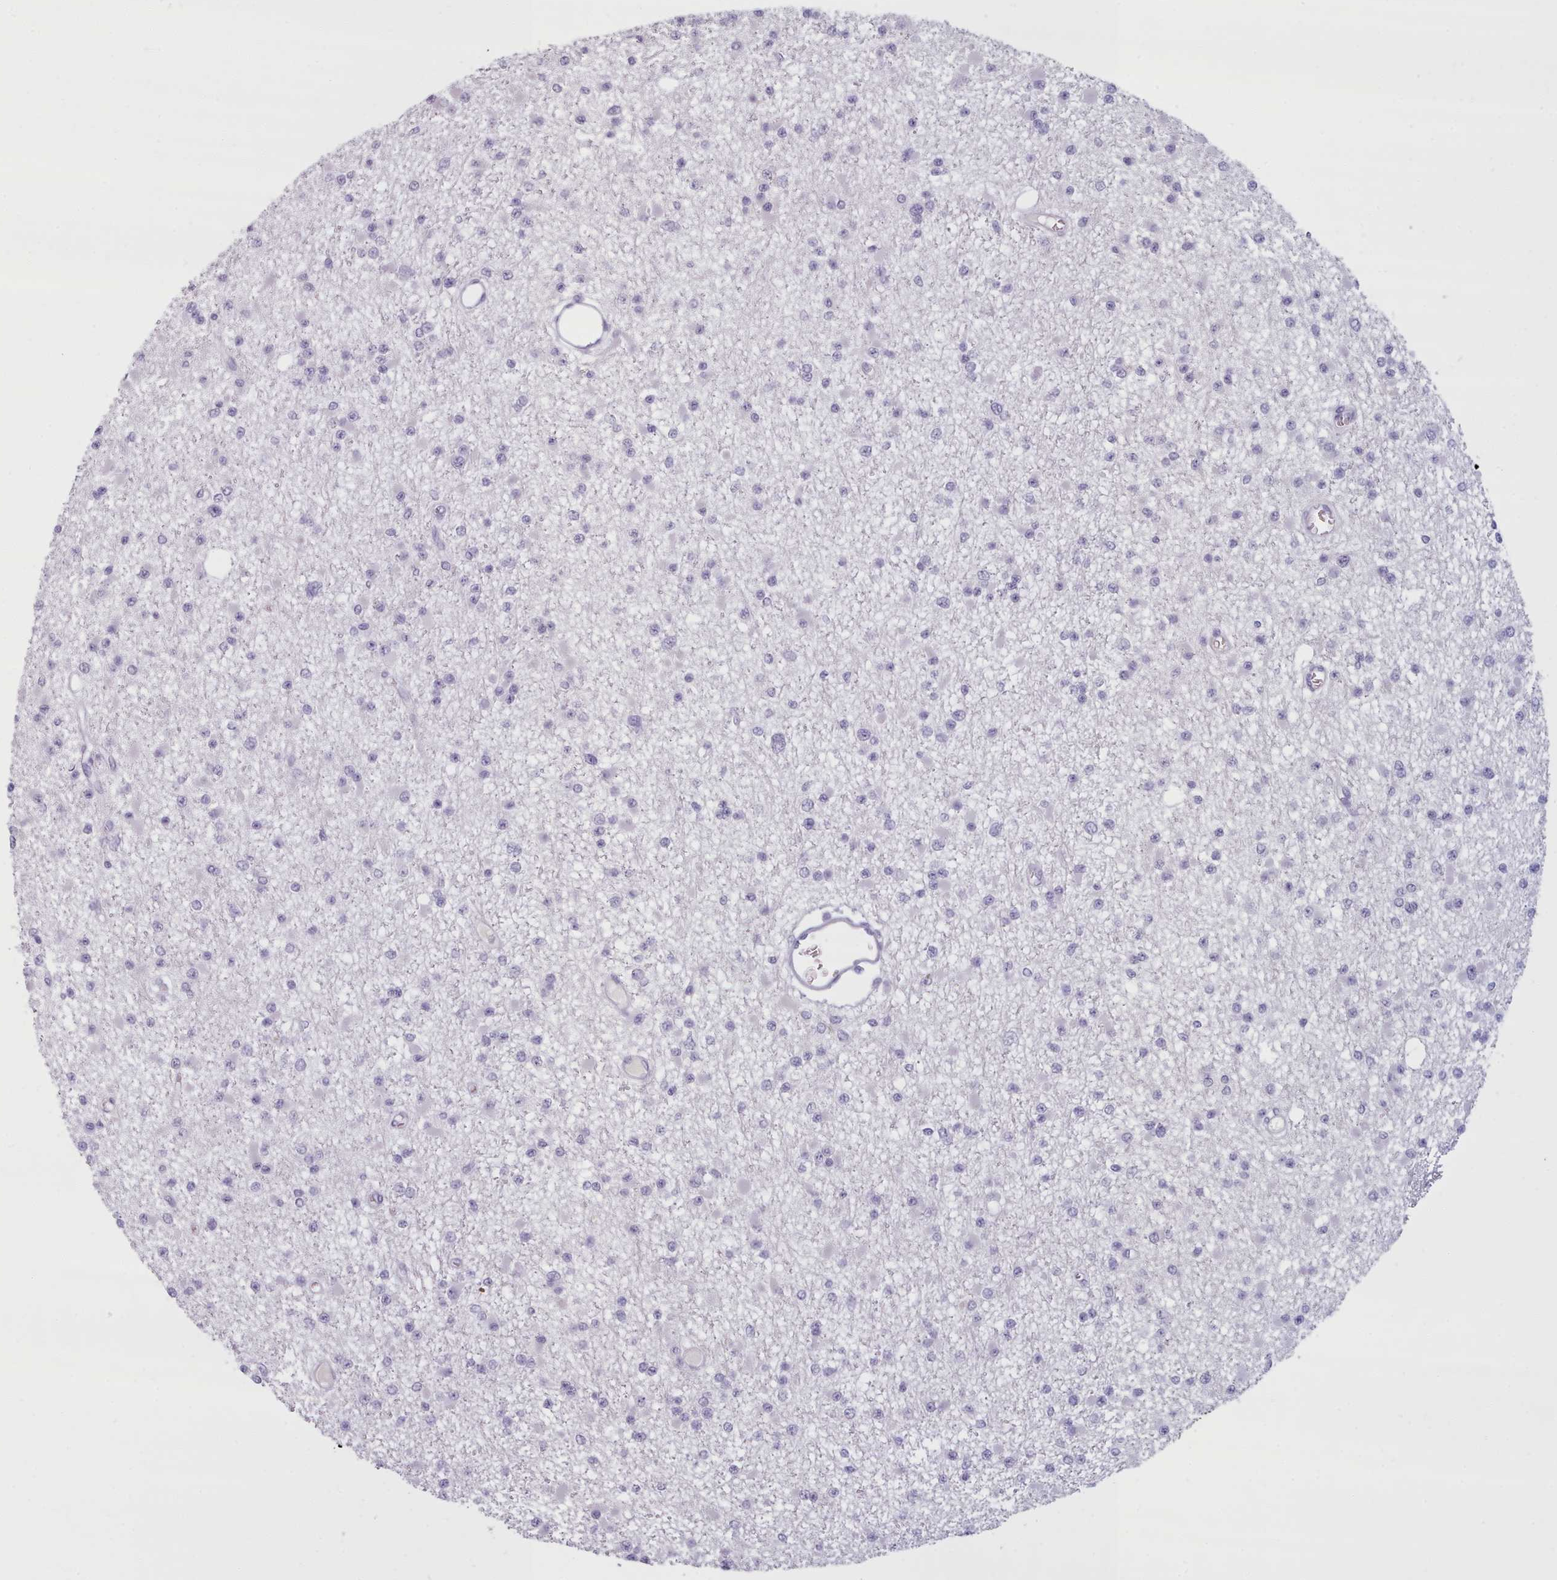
{"staining": {"intensity": "negative", "quantity": "none", "location": "none"}, "tissue": "glioma", "cell_type": "Tumor cells", "image_type": "cancer", "snomed": [{"axis": "morphology", "description": "Glioma, malignant, Low grade"}, {"axis": "topography", "description": "Brain"}], "caption": "Immunohistochemical staining of human glioma exhibits no significant staining in tumor cells.", "gene": "ZNF43", "patient": {"sex": "female", "age": 22}}